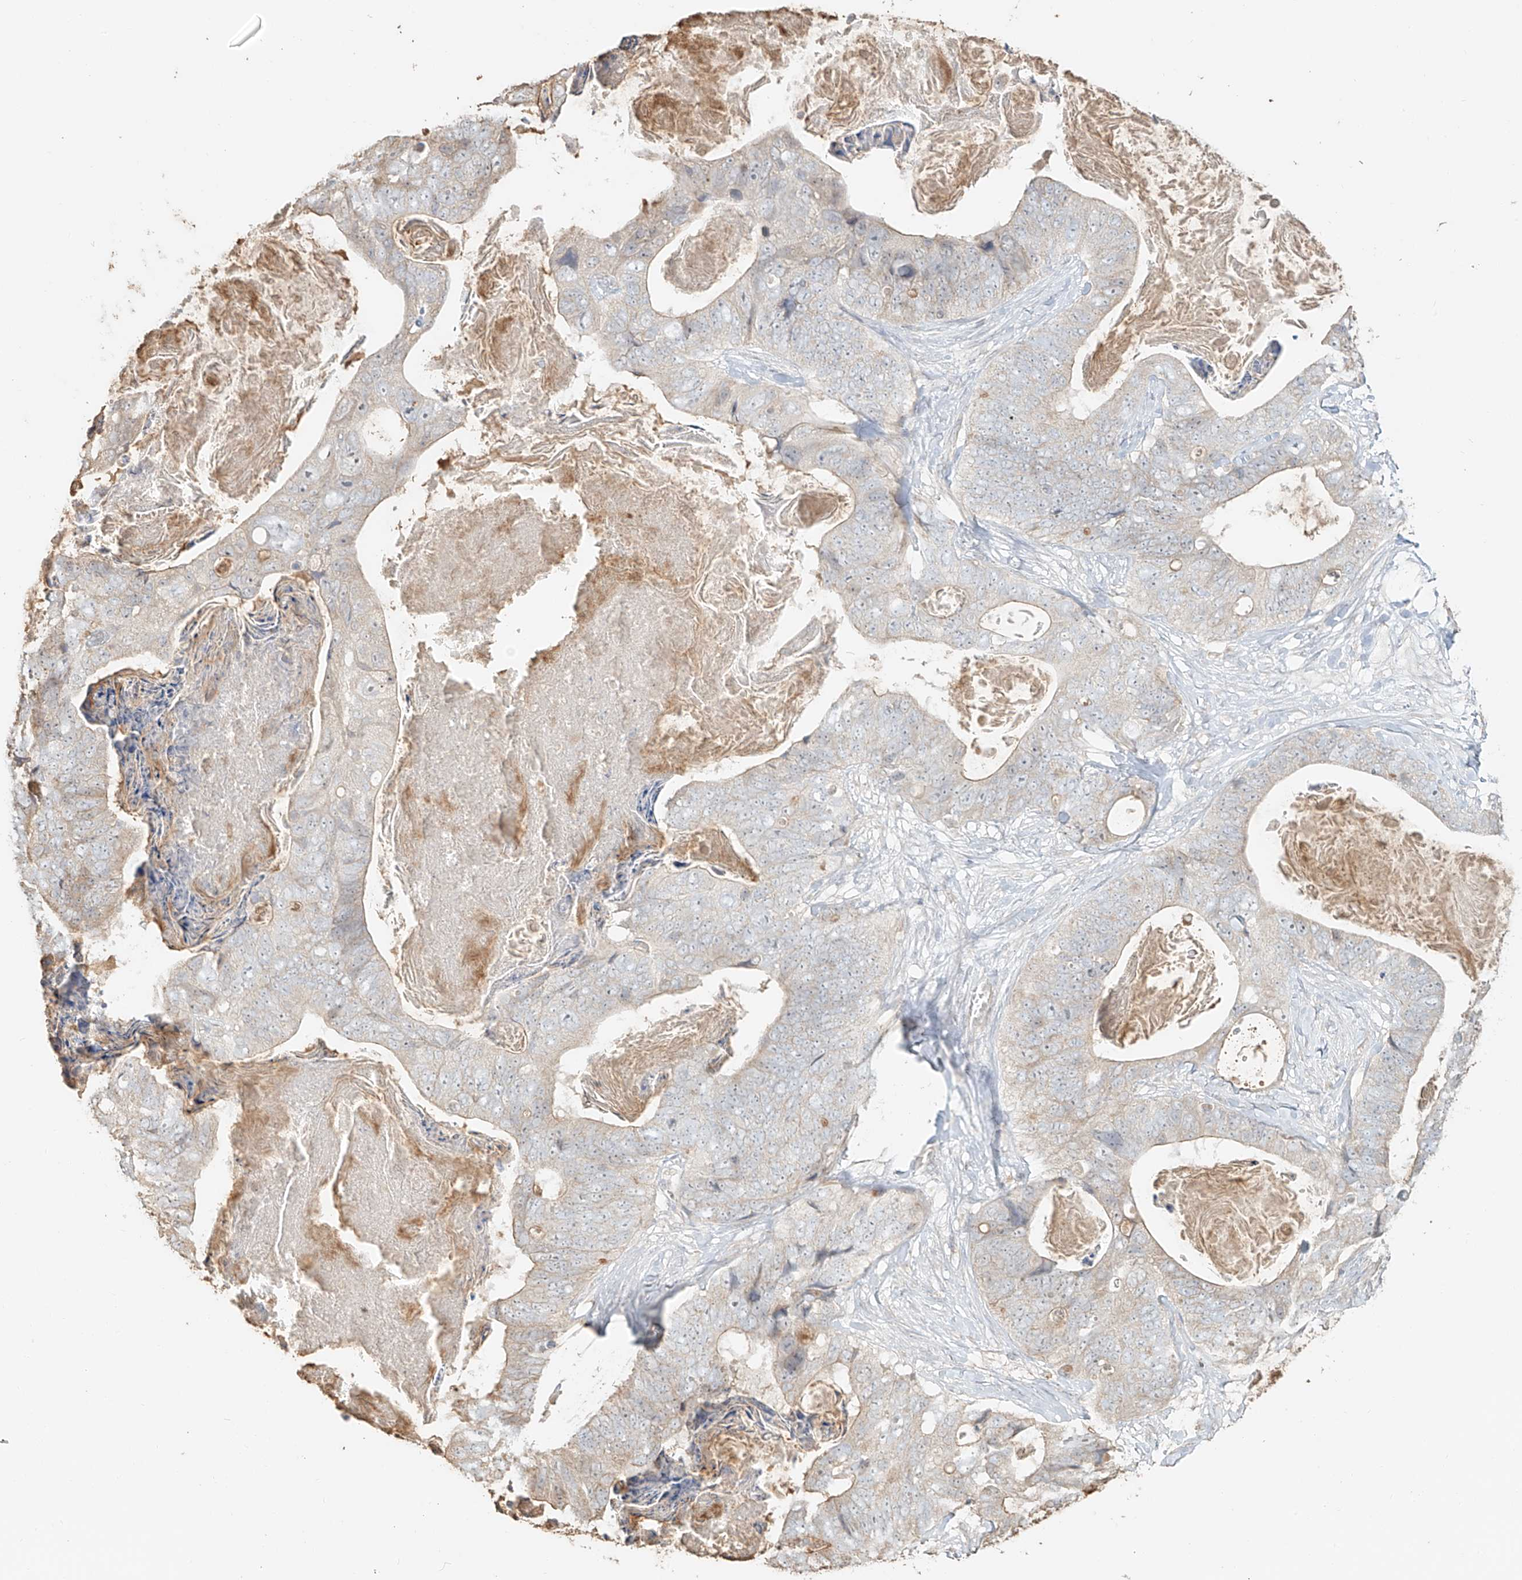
{"staining": {"intensity": "negative", "quantity": "none", "location": "none"}, "tissue": "stomach cancer", "cell_type": "Tumor cells", "image_type": "cancer", "snomed": [{"axis": "morphology", "description": "Adenocarcinoma, NOS"}, {"axis": "topography", "description": "Stomach"}], "caption": "IHC histopathology image of neoplastic tissue: adenocarcinoma (stomach) stained with DAB demonstrates no significant protein expression in tumor cells.", "gene": "NPHS1", "patient": {"sex": "female", "age": 89}}